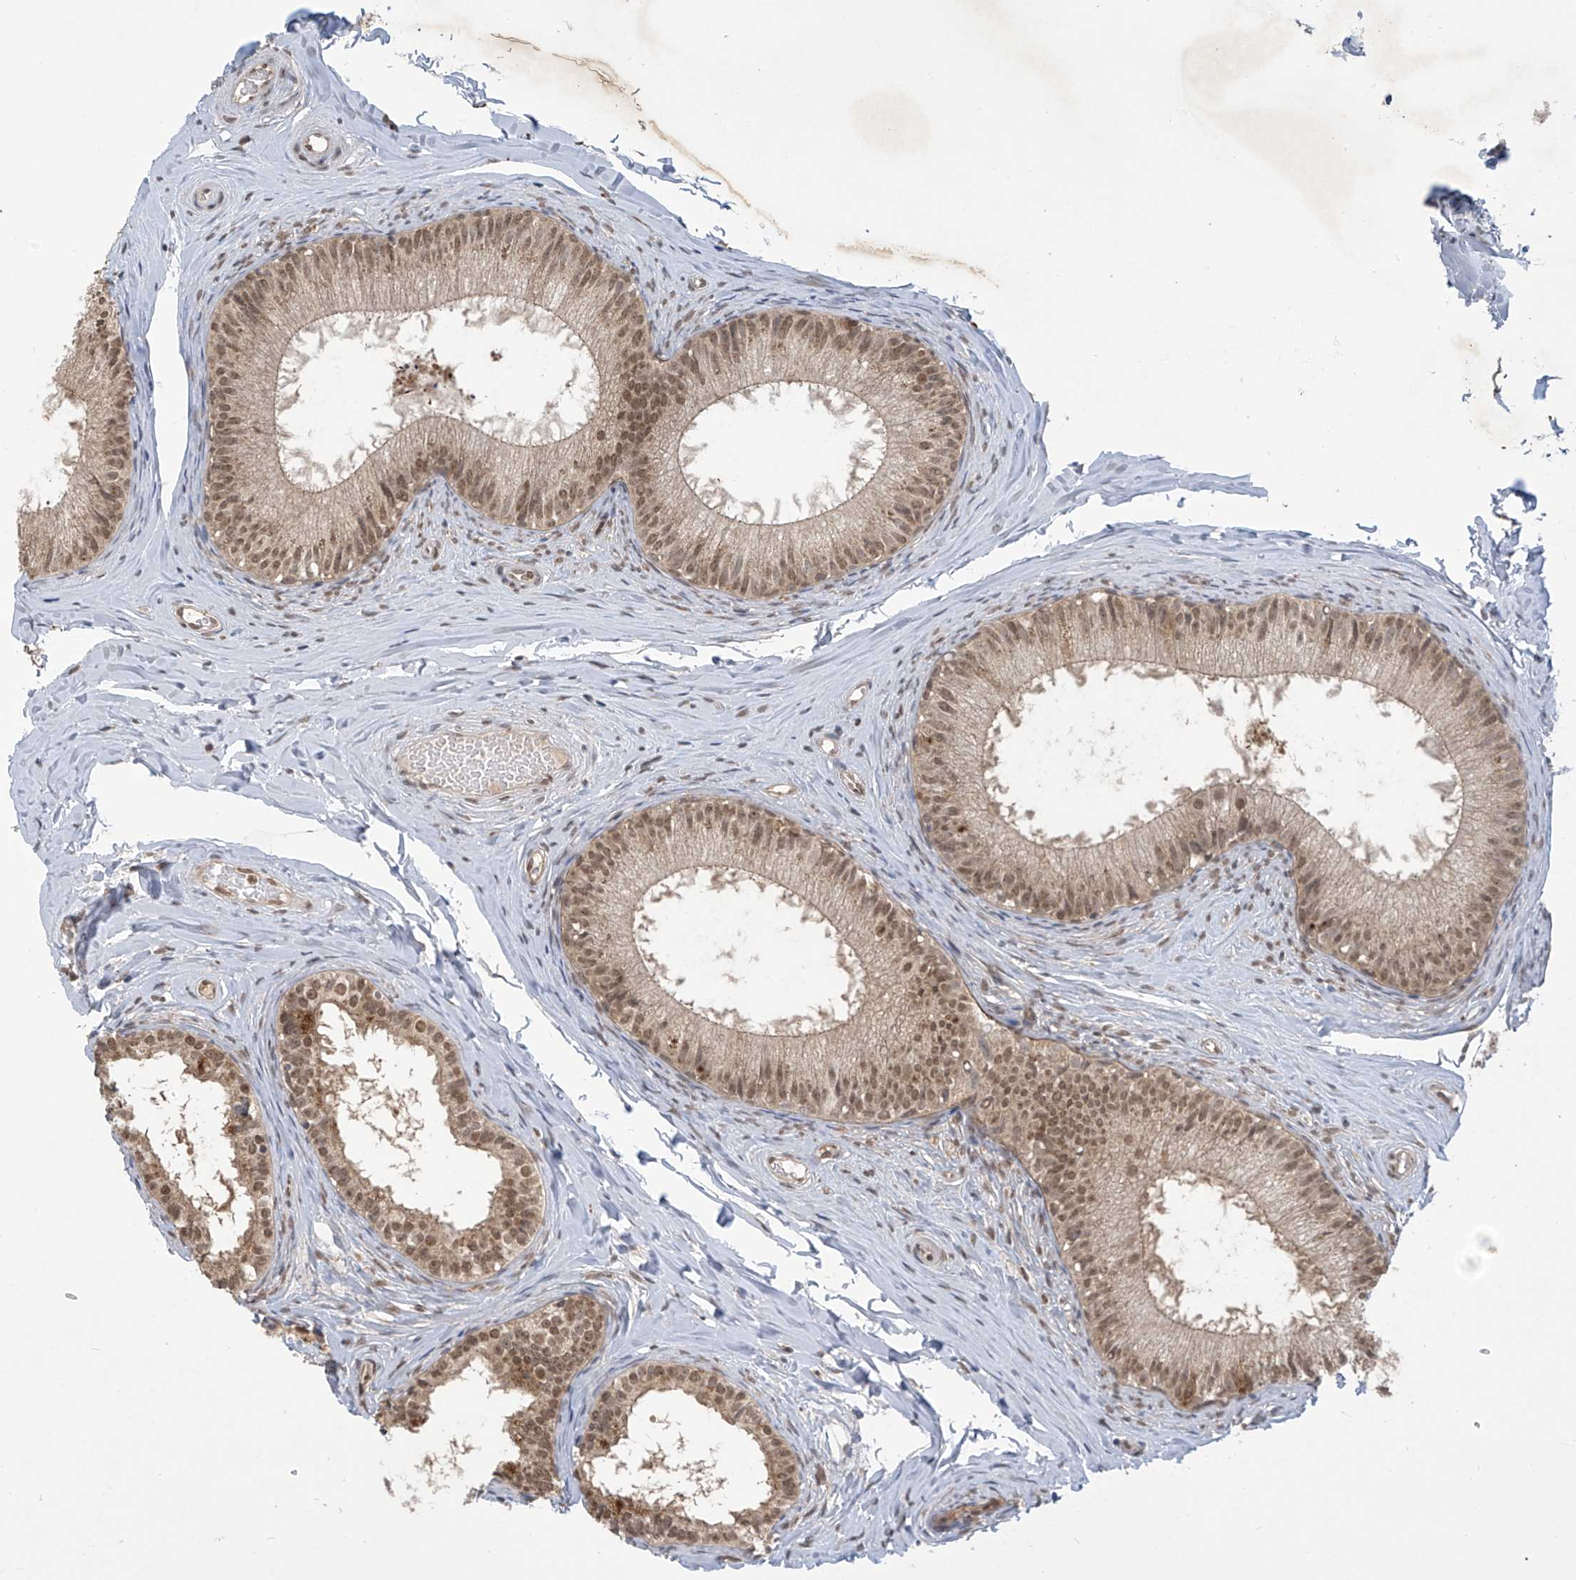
{"staining": {"intensity": "moderate", "quantity": ">75%", "location": "cytoplasmic/membranous,nuclear"}, "tissue": "epididymis", "cell_type": "Glandular cells", "image_type": "normal", "snomed": [{"axis": "morphology", "description": "Normal tissue, NOS"}, {"axis": "topography", "description": "Epididymis"}], "caption": "Immunohistochemistry staining of normal epididymis, which displays medium levels of moderate cytoplasmic/membranous,nuclear staining in approximately >75% of glandular cells indicating moderate cytoplasmic/membranous,nuclear protein staining. The staining was performed using DAB (brown) for protein detection and nuclei were counterstained in hematoxylin (blue).", "gene": "LCOR", "patient": {"sex": "male", "age": 34}}